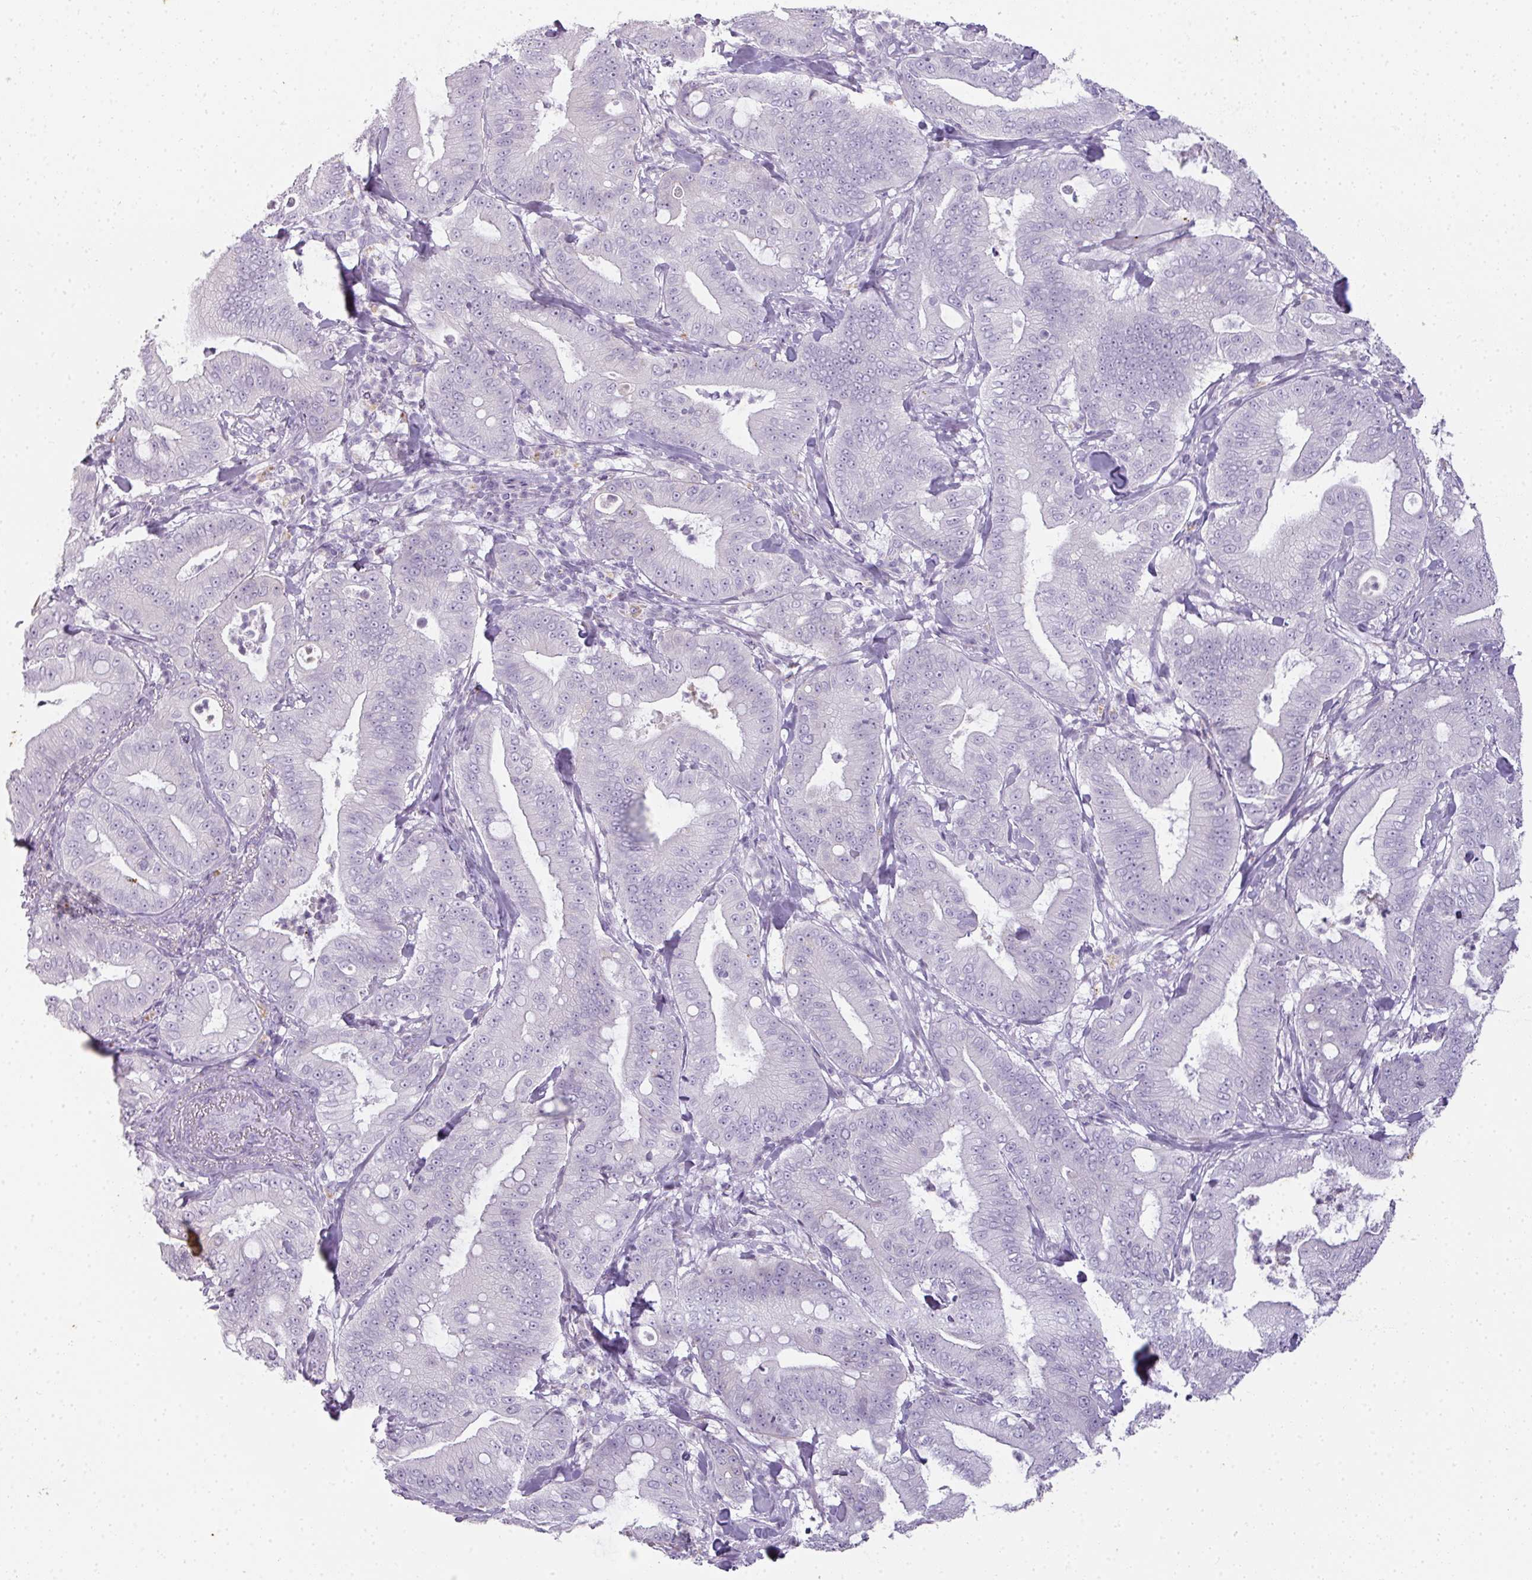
{"staining": {"intensity": "negative", "quantity": "none", "location": "none"}, "tissue": "pancreatic cancer", "cell_type": "Tumor cells", "image_type": "cancer", "snomed": [{"axis": "morphology", "description": "Adenocarcinoma, NOS"}, {"axis": "topography", "description": "Pancreas"}], "caption": "Immunohistochemistry (IHC) photomicrograph of pancreatic cancer stained for a protein (brown), which demonstrates no expression in tumor cells. Nuclei are stained in blue.", "gene": "RBMY1F", "patient": {"sex": "male", "age": 71}}